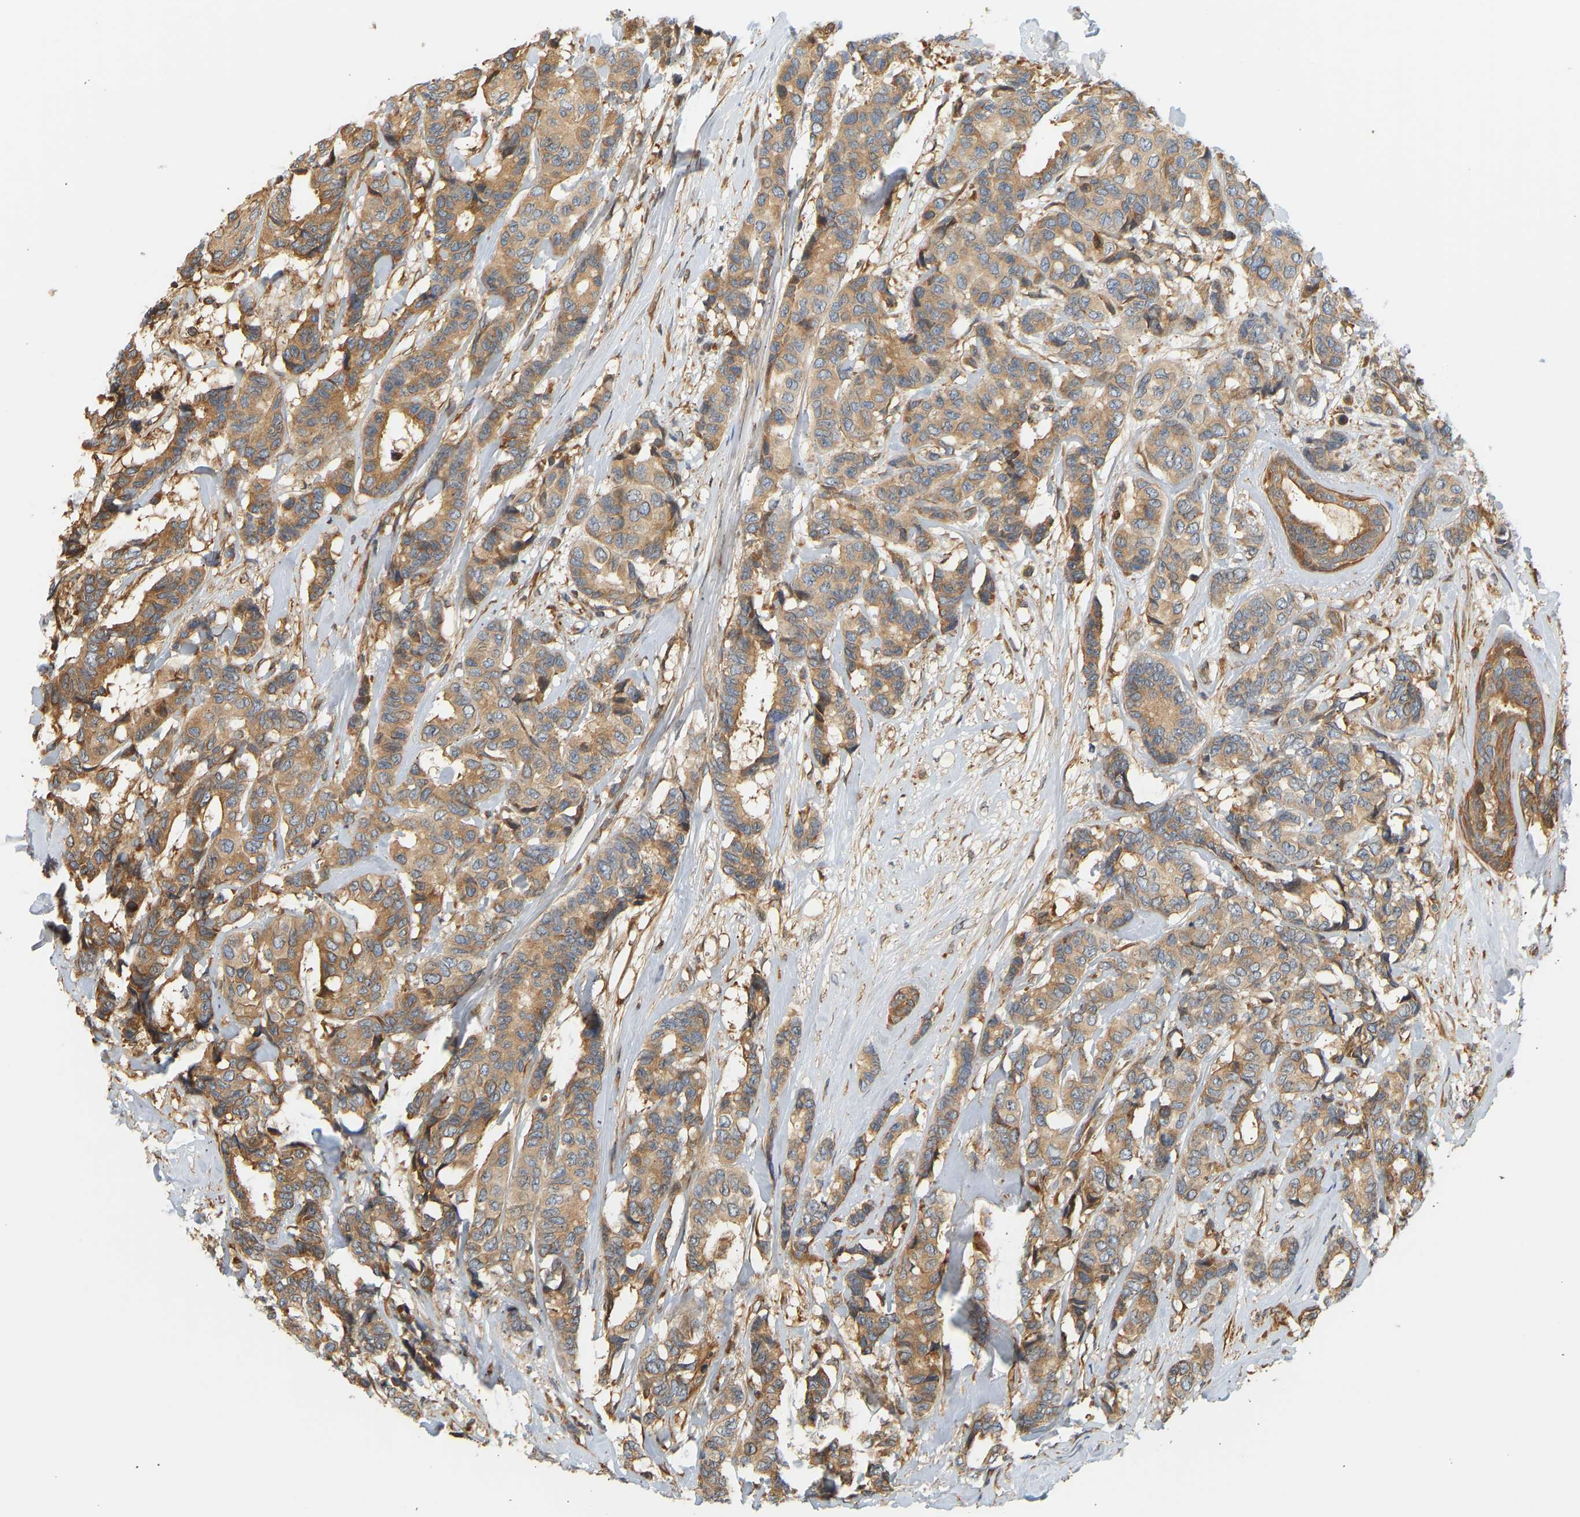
{"staining": {"intensity": "moderate", "quantity": ">75%", "location": "cytoplasmic/membranous"}, "tissue": "breast cancer", "cell_type": "Tumor cells", "image_type": "cancer", "snomed": [{"axis": "morphology", "description": "Duct carcinoma"}, {"axis": "topography", "description": "Breast"}], "caption": "Immunohistochemistry (DAB) staining of human breast cancer (intraductal carcinoma) reveals moderate cytoplasmic/membranous protein positivity in approximately >75% of tumor cells. (DAB IHC with brightfield microscopy, high magnification).", "gene": "CEP57", "patient": {"sex": "female", "age": 87}}